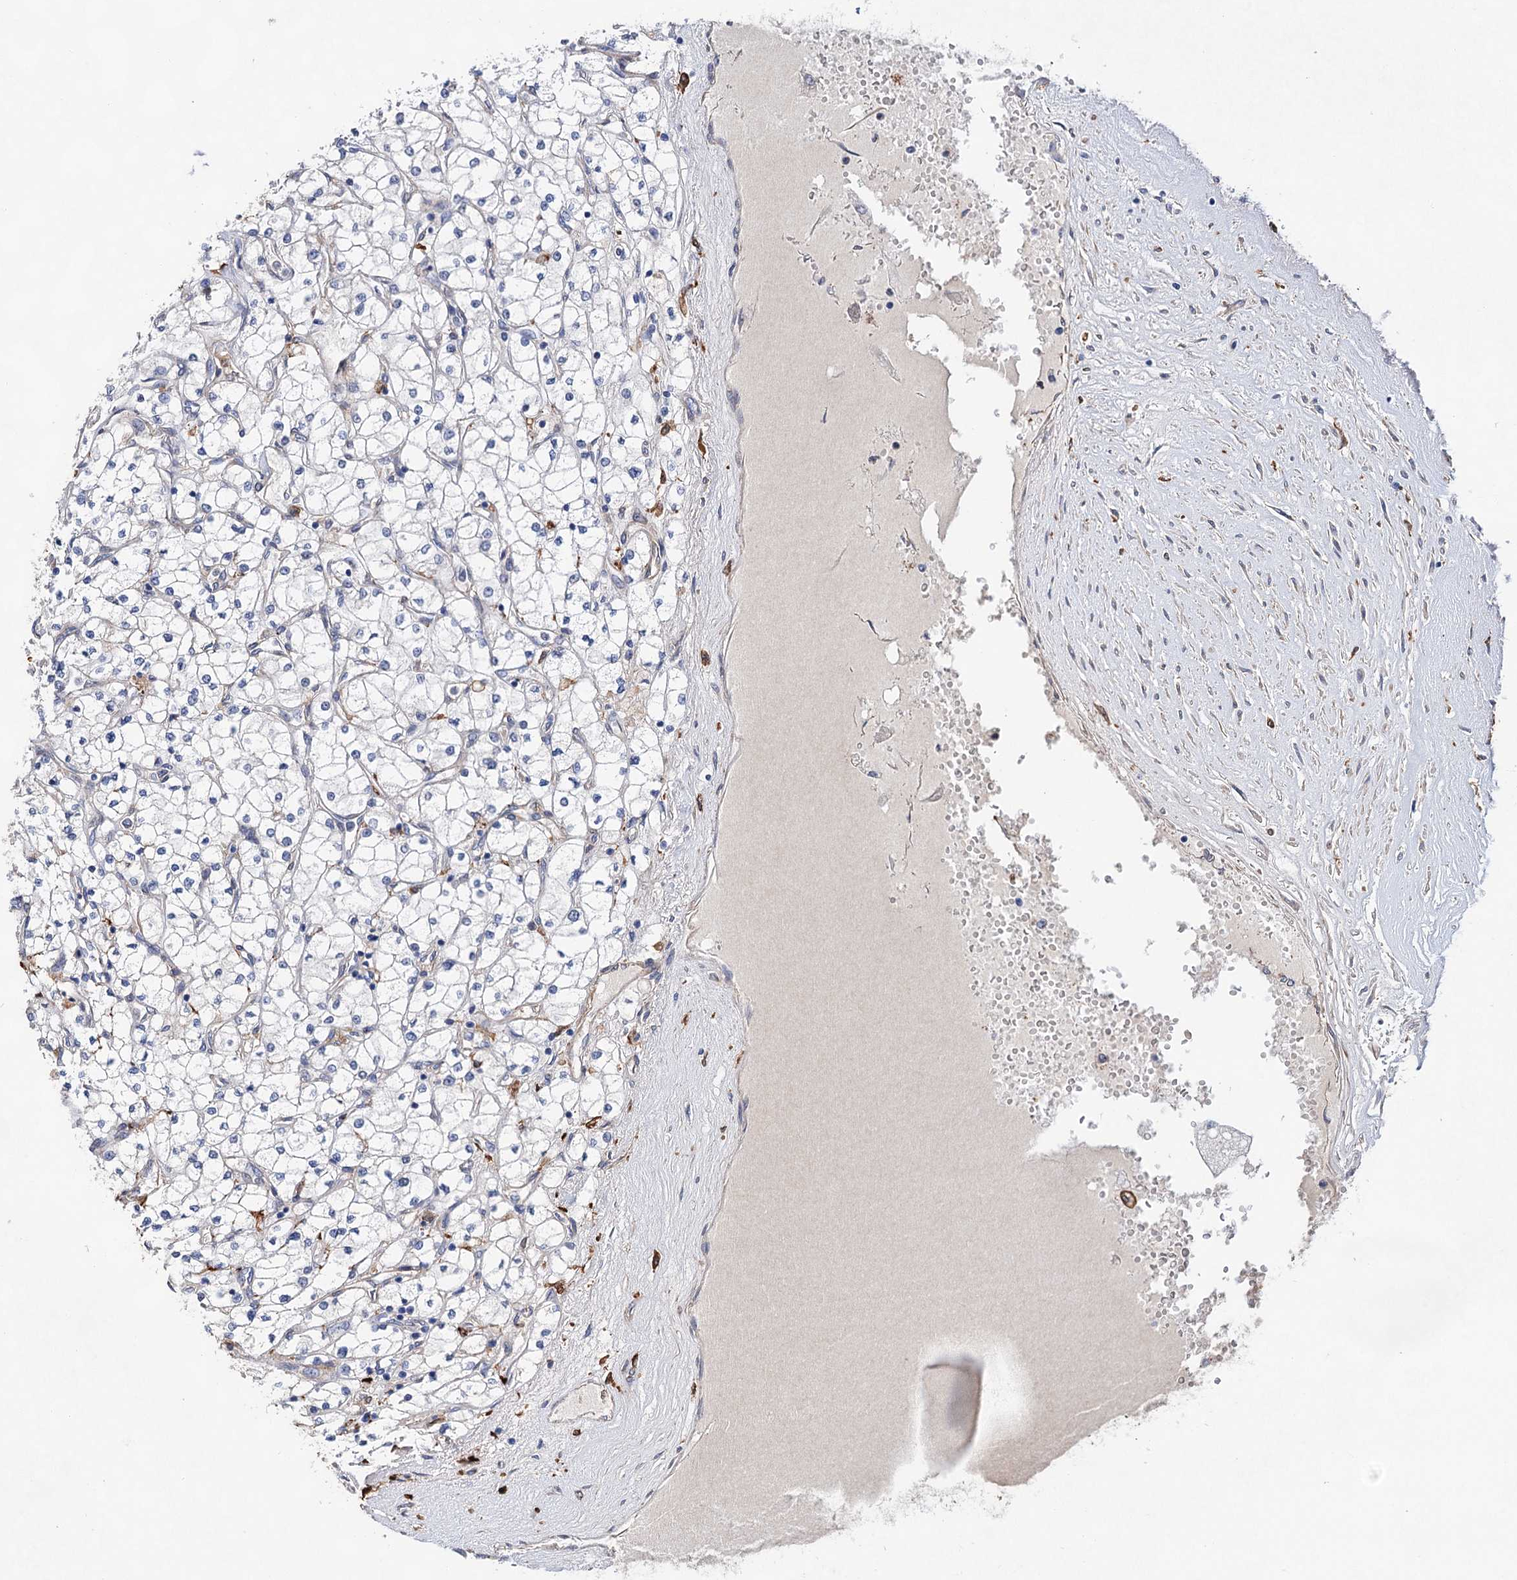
{"staining": {"intensity": "negative", "quantity": "none", "location": "none"}, "tissue": "renal cancer", "cell_type": "Tumor cells", "image_type": "cancer", "snomed": [{"axis": "morphology", "description": "Adenocarcinoma, NOS"}, {"axis": "topography", "description": "Kidney"}], "caption": "Tumor cells are negative for protein expression in human adenocarcinoma (renal). (DAB (3,3'-diaminobenzidine) IHC, high magnification).", "gene": "TMTC3", "patient": {"sex": "male", "age": 80}}